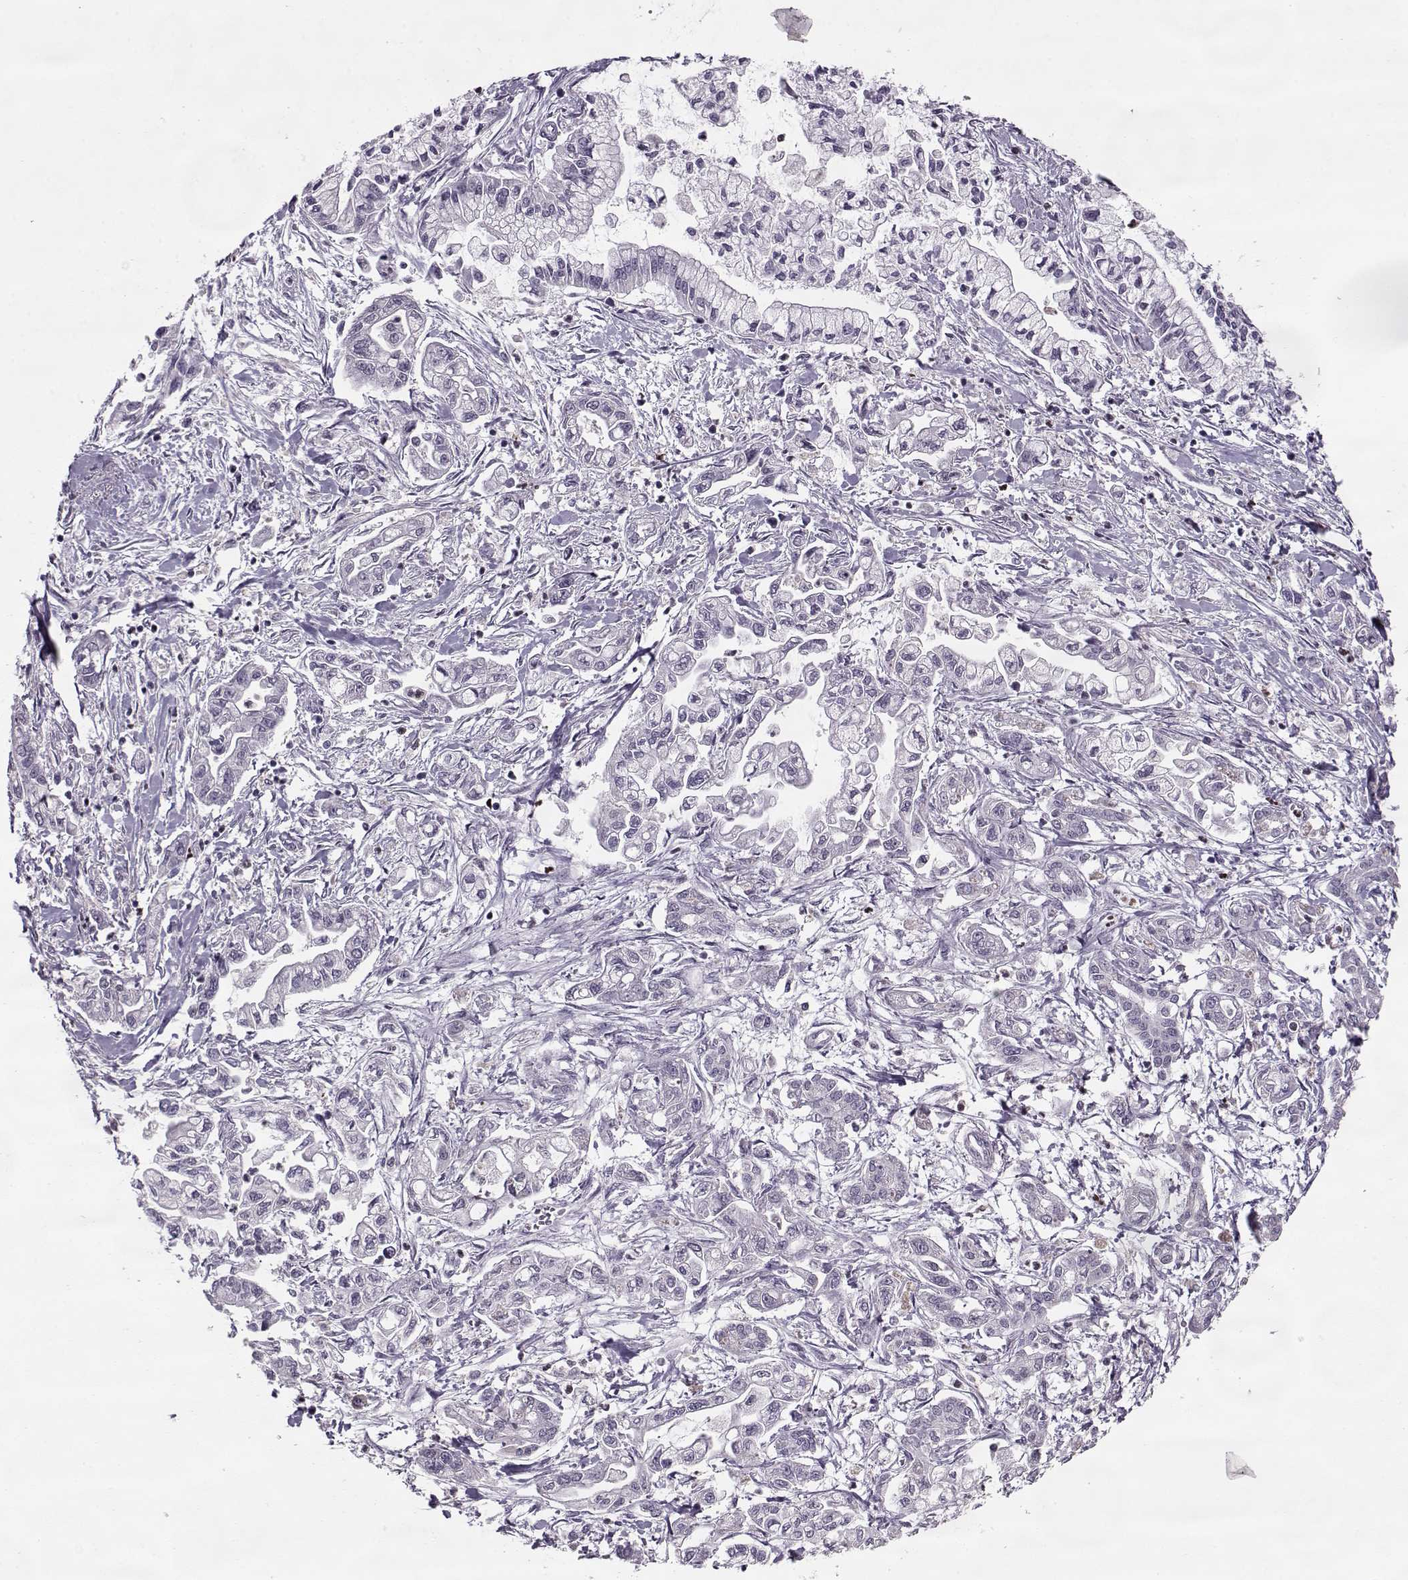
{"staining": {"intensity": "negative", "quantity": "none", "location": "none"}, "tissue": "pancreatic cancer", "cell_type": "Tumor cells", "image_type": "cancer", "snomed": [{"axis": "morphology", "description": "Adenocarcinoma, NOS"}, {"axis": "topography", "description": "Pancreas"}], "caption": "This photomicrograph is of pancreatic cancer (adenocarcinoma) stained with immunohistochemistry to label a protein in brown with the nuclei are counter-stained blue. There is no expression in tumor cells. (Brightfield microscopy of DAB (3,3'-diaminobenzidine) IHC at high magnification).", "gene": "ACOT11", "patient": {"sex": "male", "age": 54}}